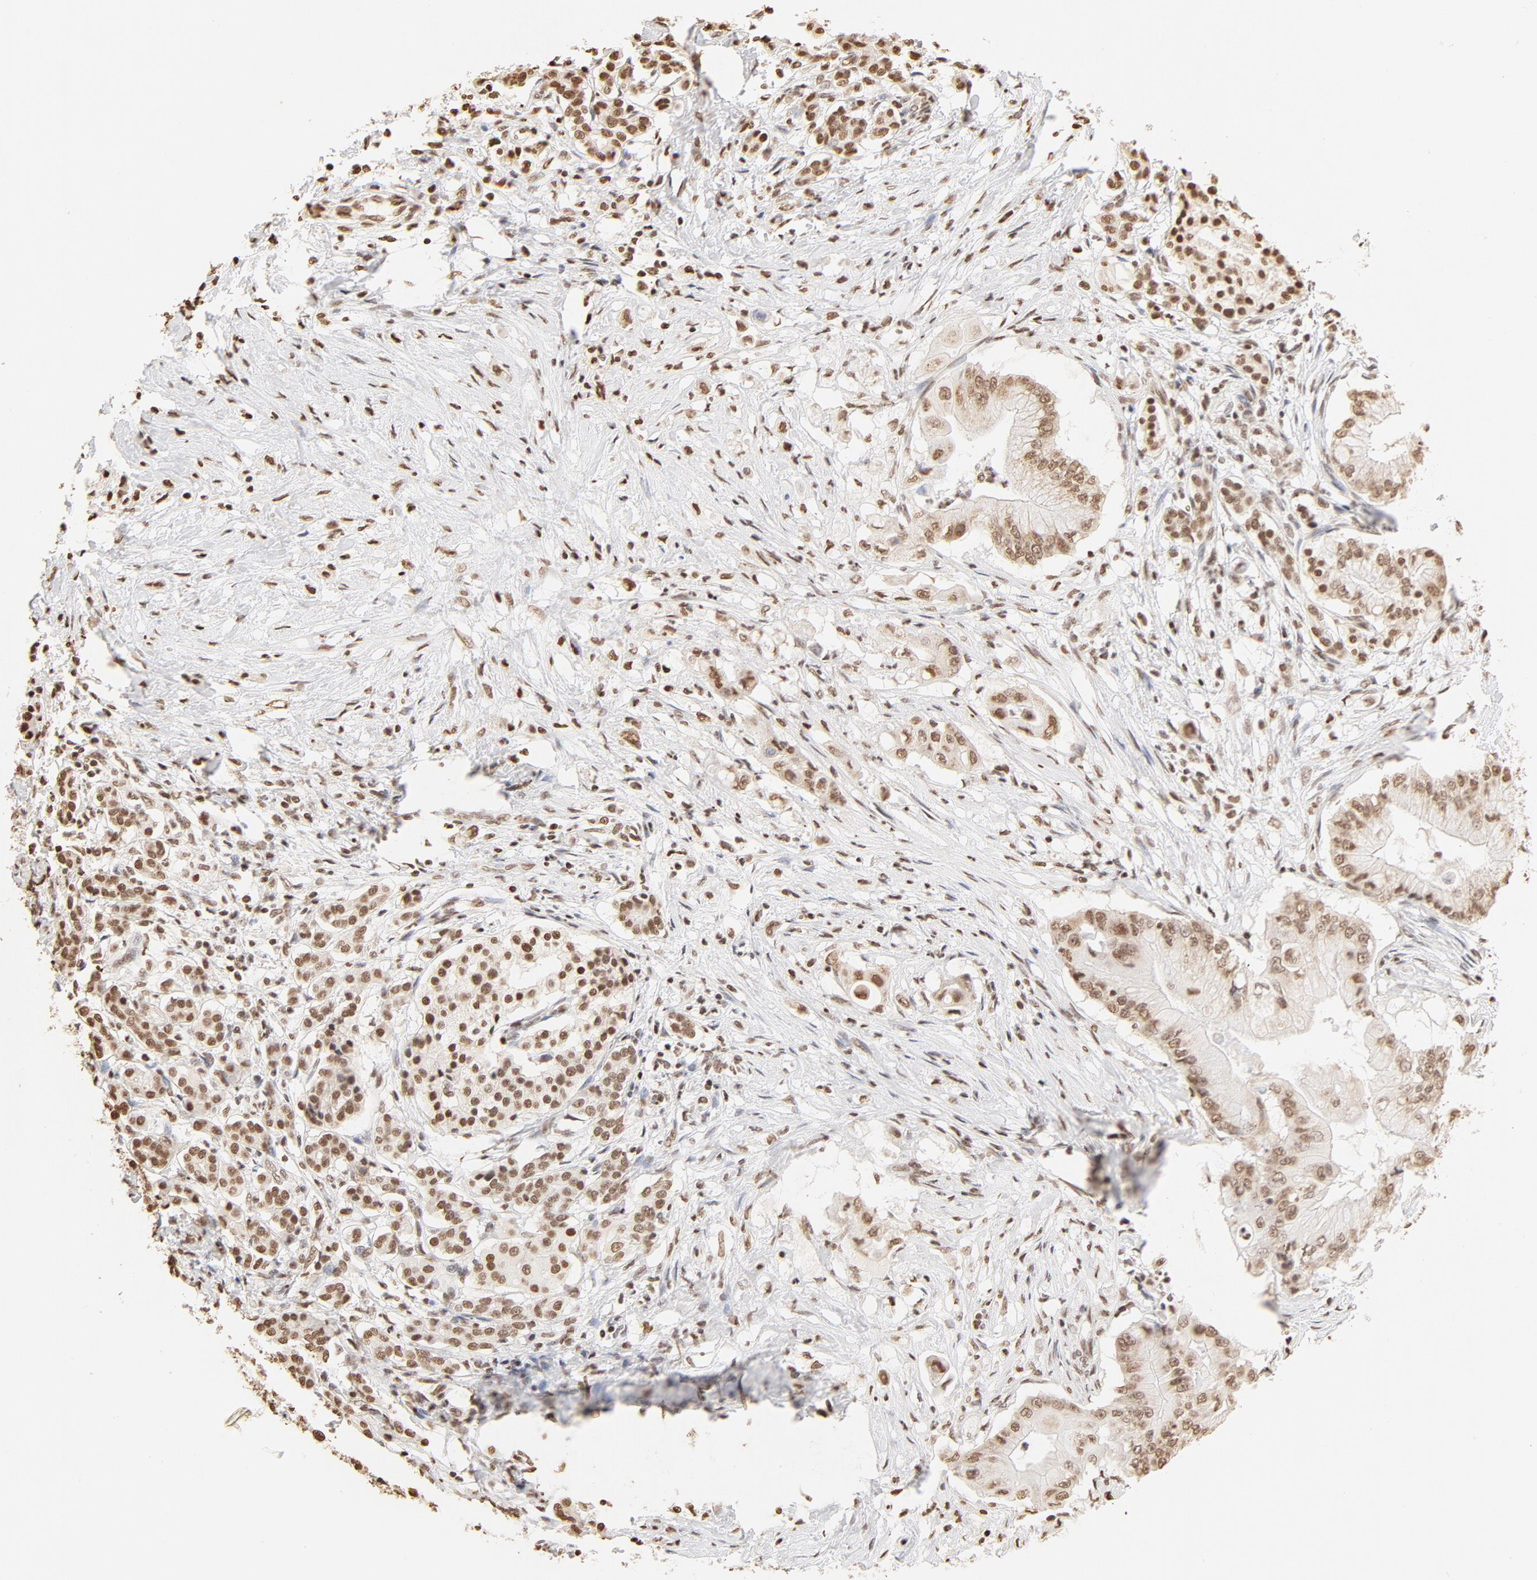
{"staining": {"intensity": "moderate", "quantity": ">75%", "location": "cytoplasmic/membranous,nuclear"}, "tissue": "pancreatic cancer", "cell_type": "Tumor cells", "image_type": "cancer", "snomed": [{"axis": "morphology", "description": "Adenocarcinoma, NOS"}, {"axis": "topography", "description": "Pancreas"}], "caption": "DAB immunohistochemical staining of human pancreatic cancer exhibits moderate cytoplasmic/membranous and nuclear protein expression in about >75% of tumor cells.", "gene": "ZNF540", "patient": {"sex": "male", "age": 62}}